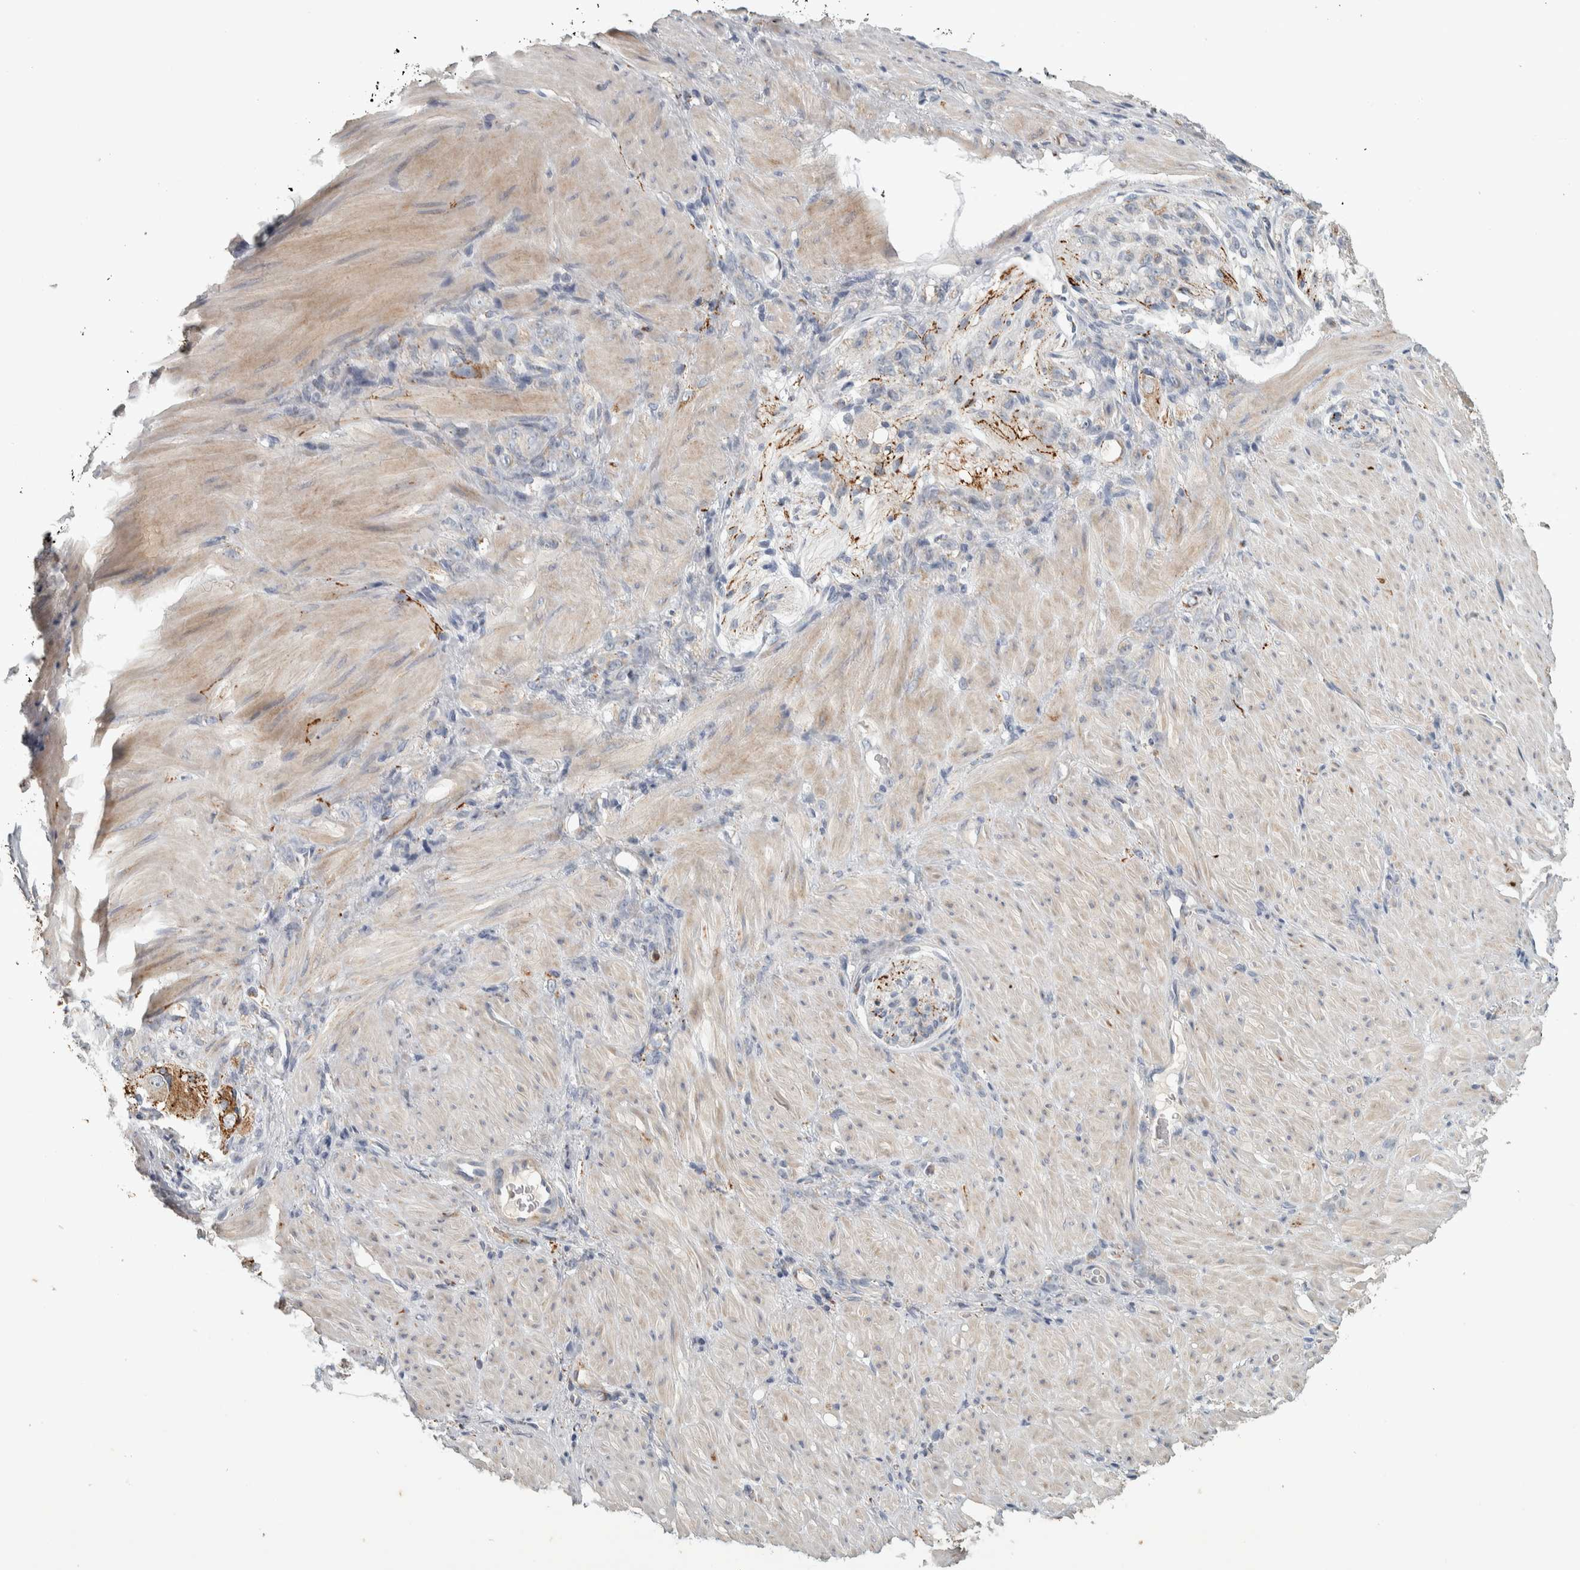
{"staining": {"intensity": "negative", "quantity": "none", "location": "none"}, "tissue": "stomach cancer", "cell_type": "Tumor cells", "image_type": "cancer", "snomed": [{"axis": "morphology", "description": "Normal tissue, NOS"}, {"axis": "morphology", "description": "Adenocarcinoma, NOS"}, {"axis": "topography", "description": "Stomach"}], "caption": "Stomach cancer stained for a protein using immunohistochemistry (IHC) exhibits no positivity tumor cells.", "gene": "FAM78A", "patient": {"sex": "male", "age": 82}}